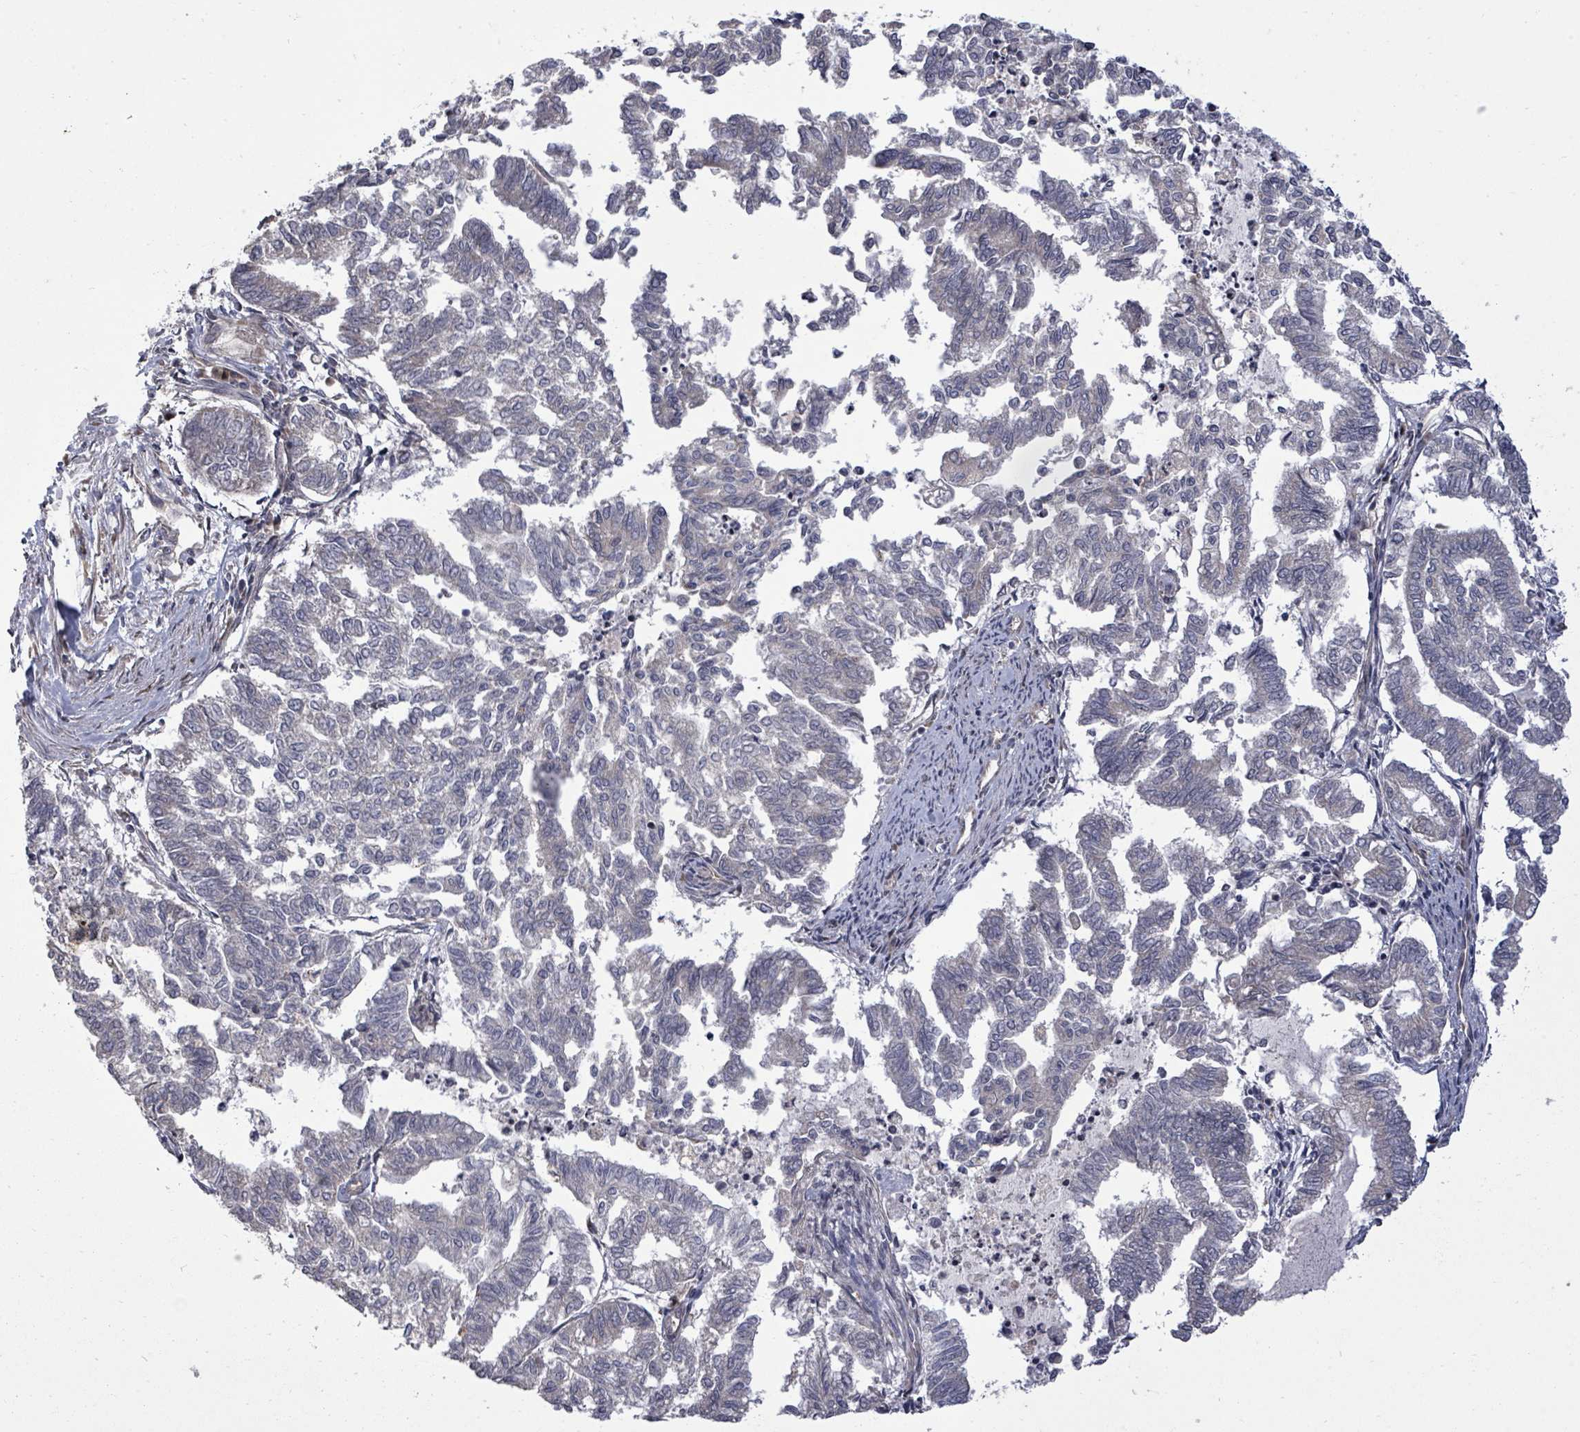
{"staining": {"intensity": "negative", "quantity": "none", "location": "none"}, "tissue": "endometrial cancer", "cell_type": "Tumor cells", "image_type": "cancer", "snomed": [{"axis": "morphology", "description": "Adenocarcinoma, NOS"}, {"axis": "topography", "description": "Endometrium"}], "caption": "A histopathology image of human endometrial cancer is negative for staining in tumor cells.", "gene": "KRTAP27-1", "patient": {"sex": "female", "age": 79}}